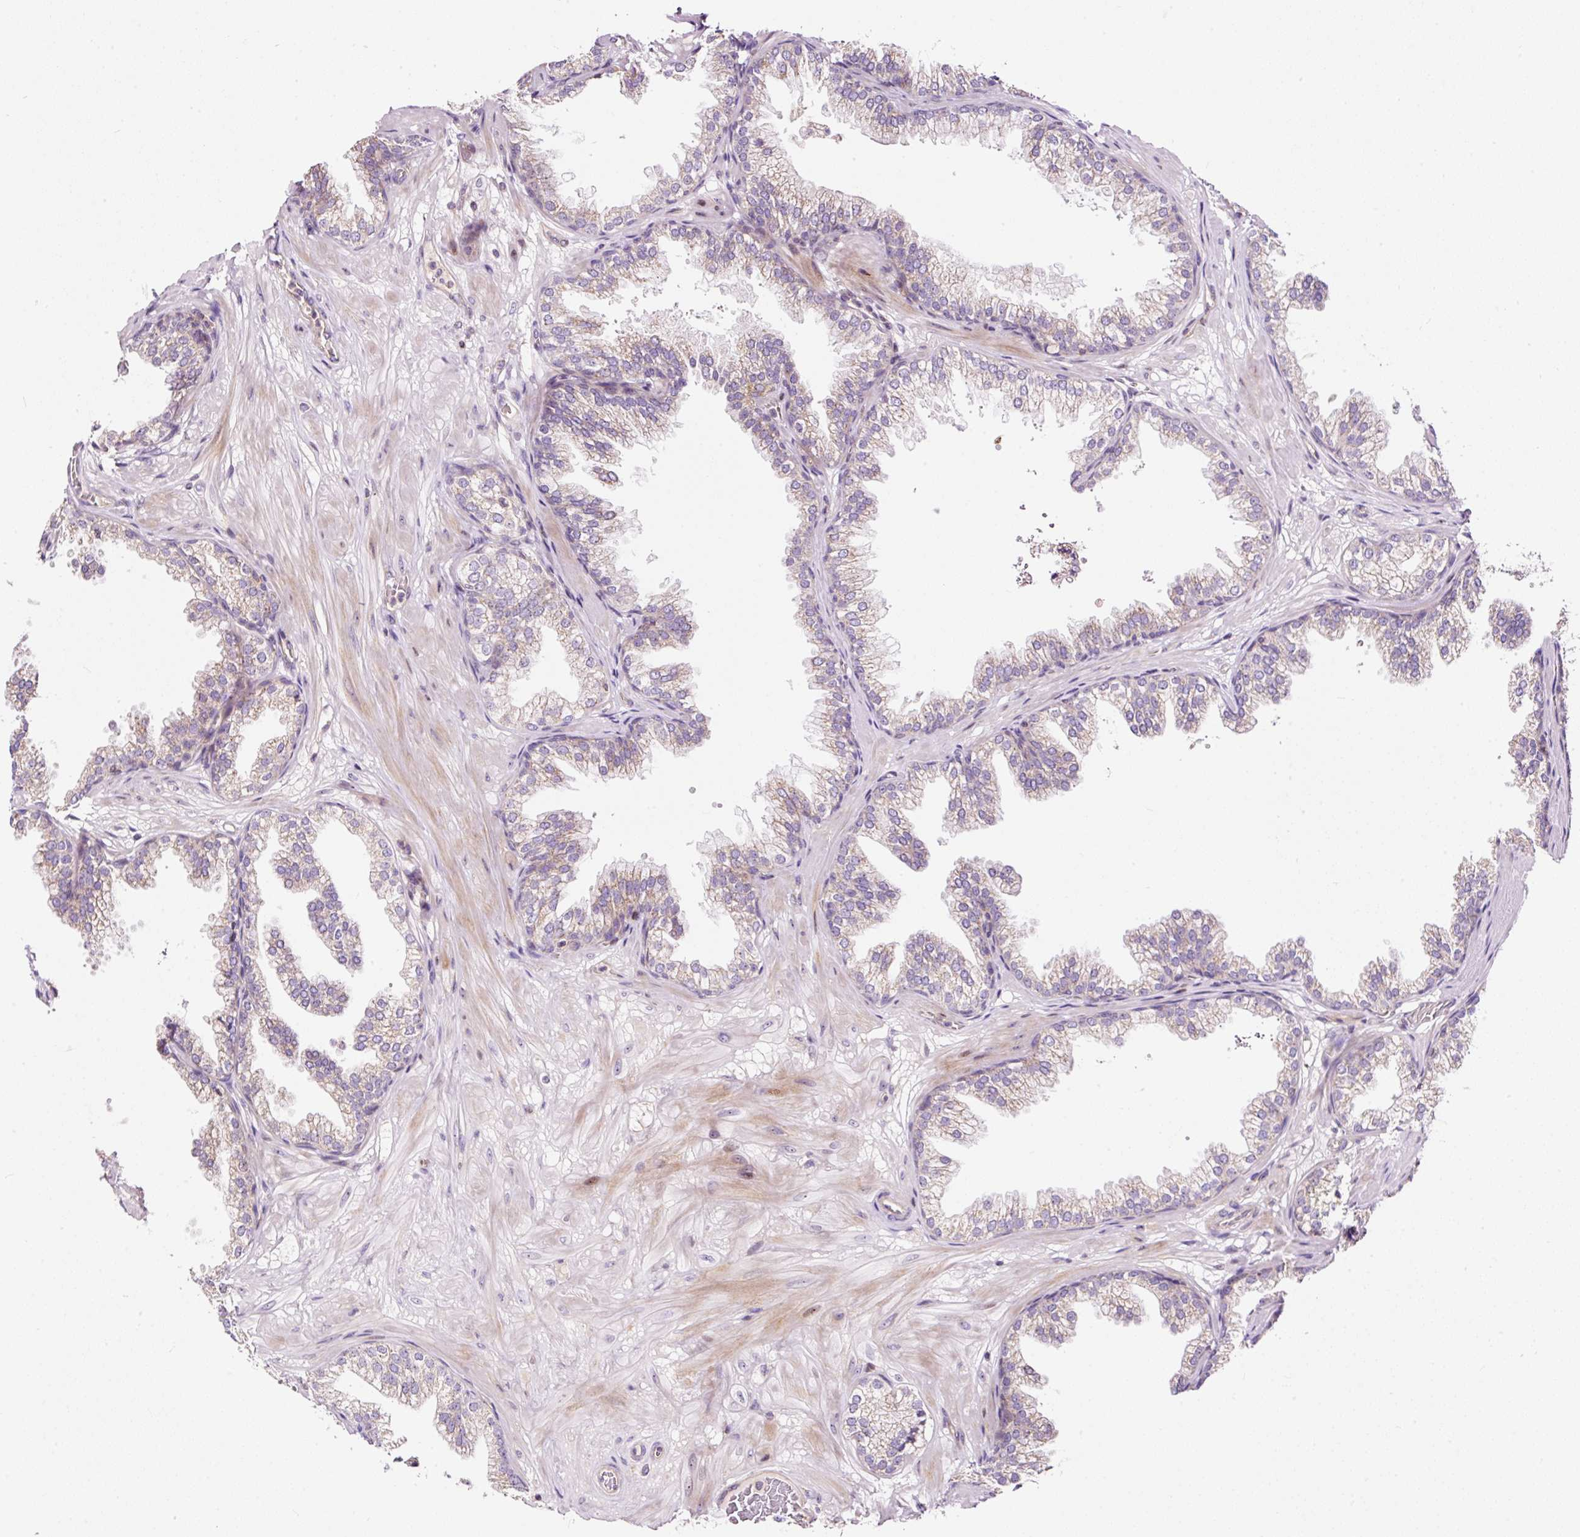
{"staining": {"intensity": "weak", "quantity": "25%-75%", "location": "cytoplasmic/membranous"}, "tissue": "prostate", "cell_type": "Glandular cells", "image_type": "normal", "snomed": [{"axis": "morphology", "description": "Normal tissue, NOS"}, {"axis": "topography", "description": "Prostate"}], "caption": "A high-resolution image shows IHC staining of benign prostate, which demonstrates weak cytoplasmic/membranous expression in approximately 25%-75% of glandular cells. (Brightfield microscopy of DAB IHC at high magnification).", "gene": "BOLA3", "patient": {"sex": "male", "age": 37}}